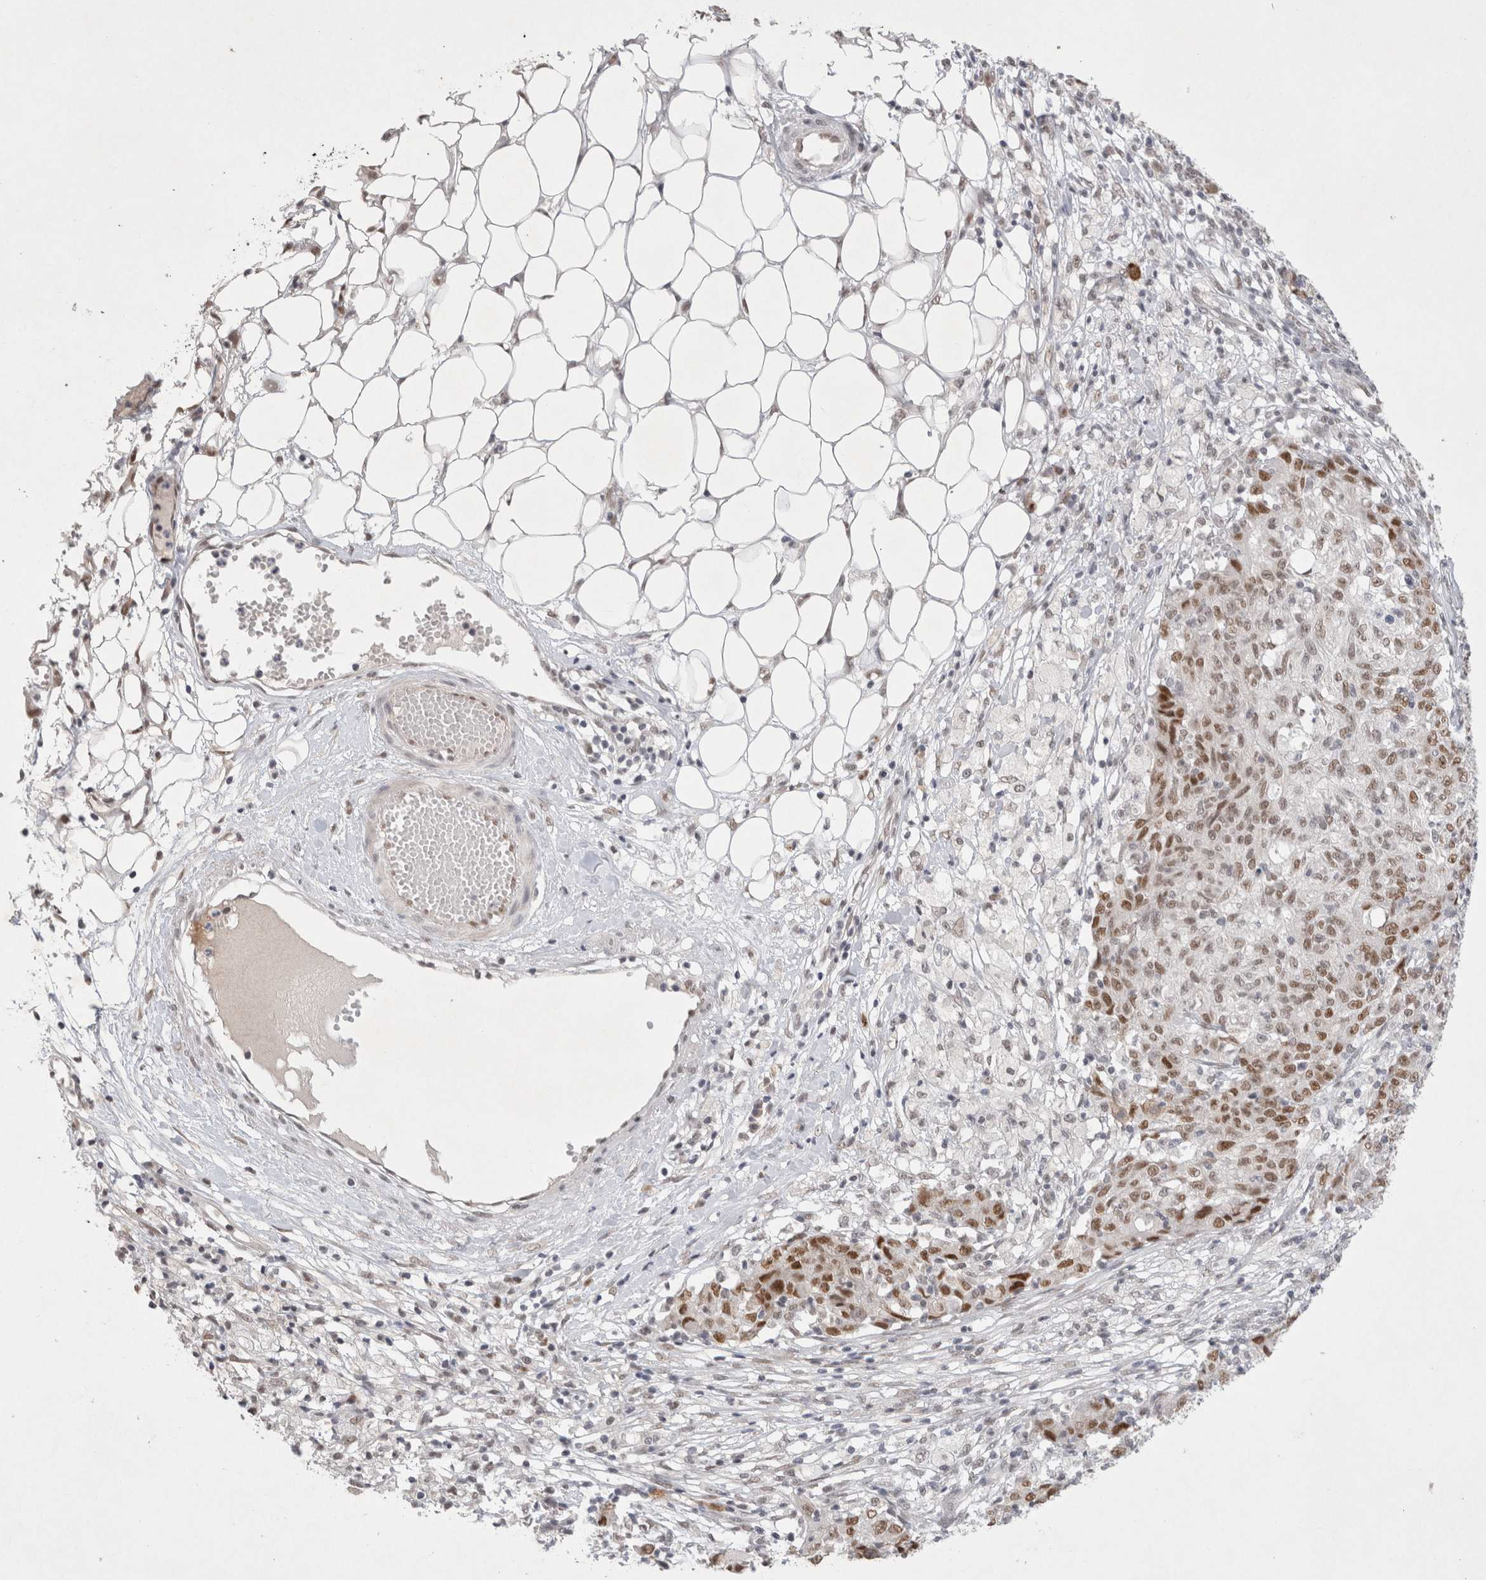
{"staining": {"intensity": "moderate", "quantity": ">75%", "location": "nuclear"}, "tissue": "ovarian cancer", "cell_type": "Tumor cells", "image_type": "cancer", "snomed": [{"axis": "morphology", "description": "Carcinoma, endometroid"}, {"axis": "topography", "description": "Ovary"}], "caption": "Ovarian endometroid carcinoma stained for a protein (brown) displays moderate nuclear positive expression in approximately >75% of tumor cells.", "gene": "RECQL4", "patient": {"sex": "female", "age": 42}}